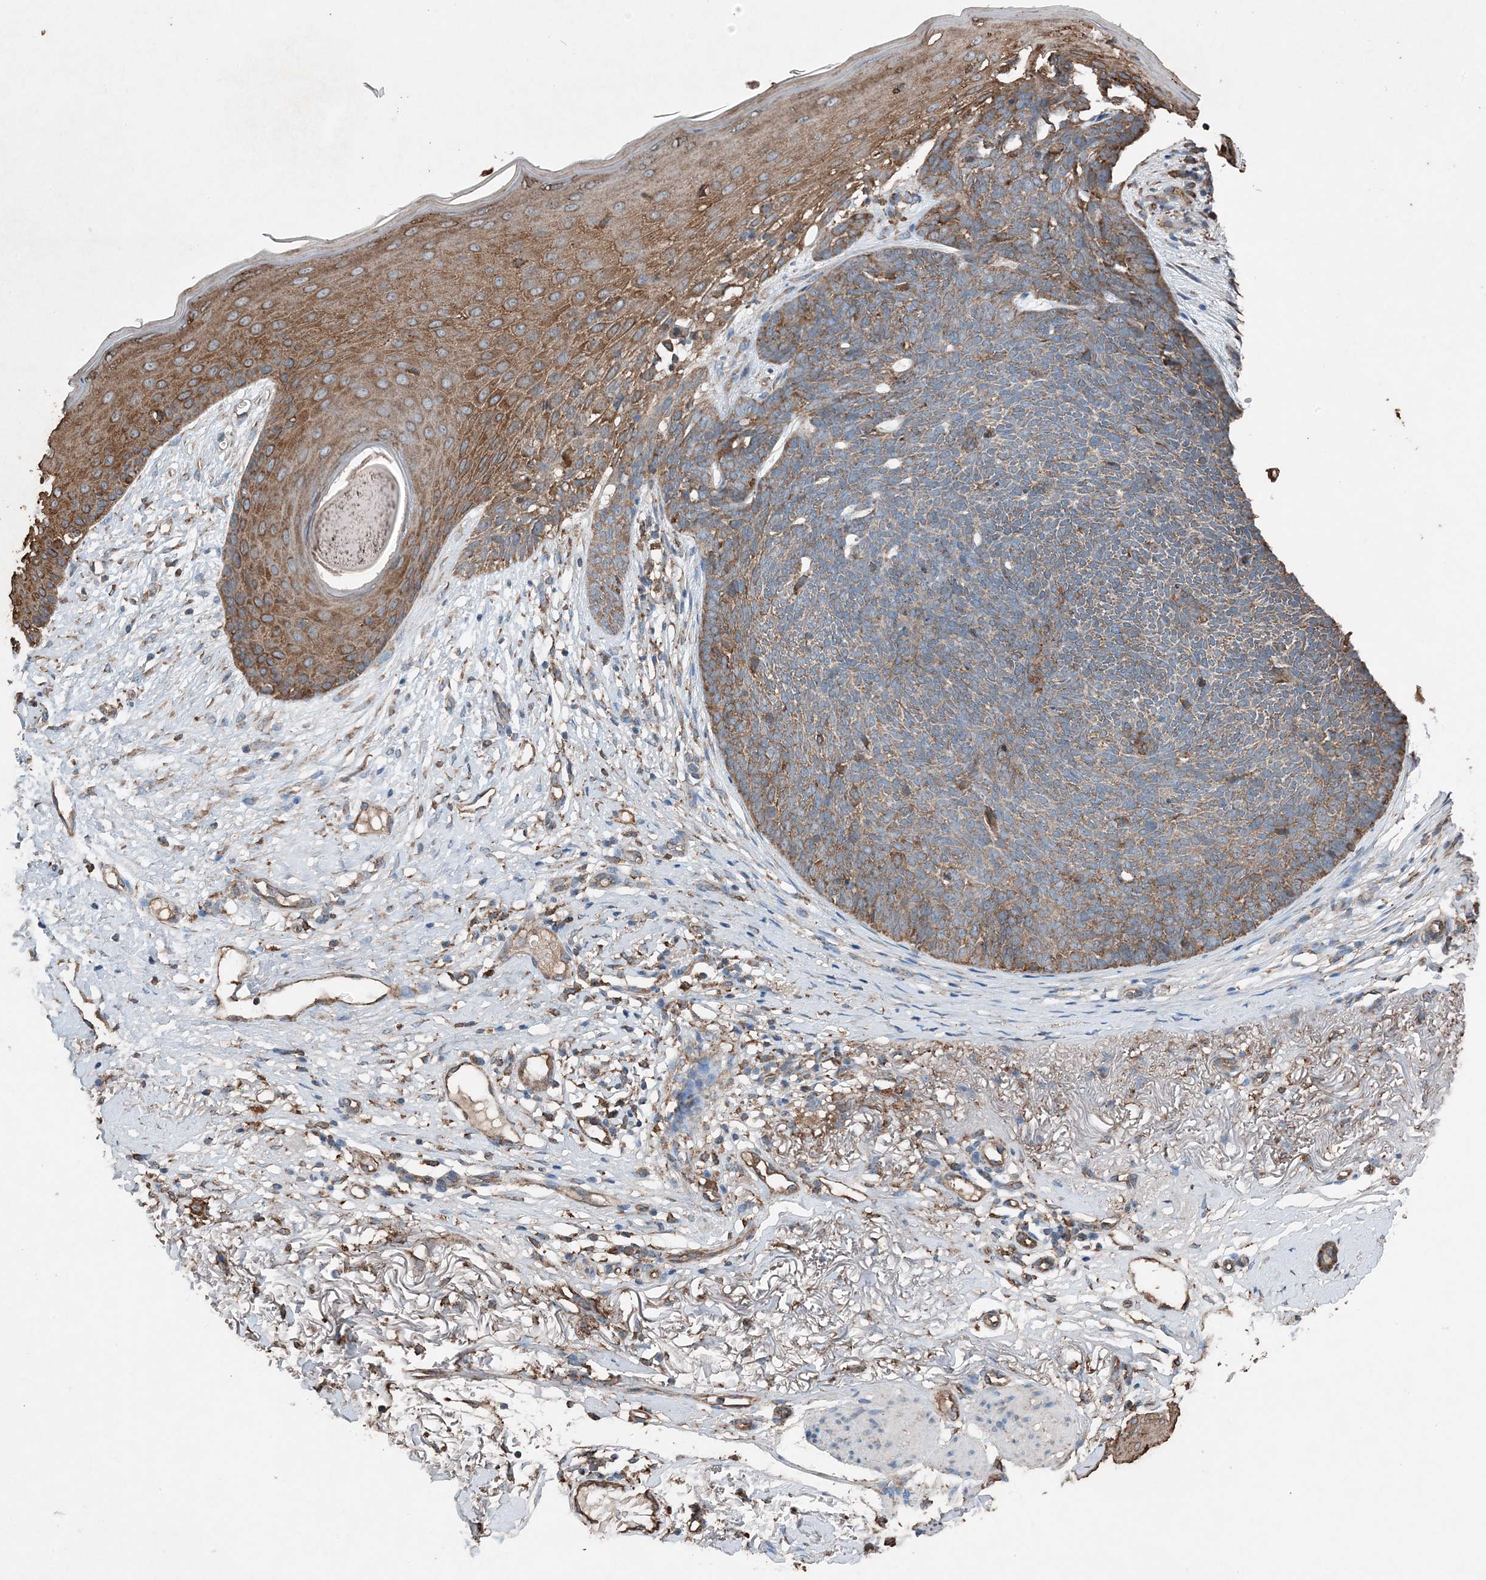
{"staining": {"intensity": "moderate", "quantity": "25%-75%", "location": "cytoplasmic/membranous"}, "tissue": "skin cancer", "cell_type": "Tumor cells", "image_type": "cancer", "snomed": [{"axis": "morphology", "description": "Basal cell carcinoma"}, {"axis": "topography", "description": "Skin"}], "caption": "Protein staining displays moderate cytoplasmic/membranous positivity in approximately 25%-75% of tumor cells in skin cancer (basal cell carcinoma). (Stains: DAB in brown, nuclei in blue, Microscopy: brightfield microscopy at high magnification).", "gene": "PDIA6", "patient": {"sex": "female", "age": 70}}